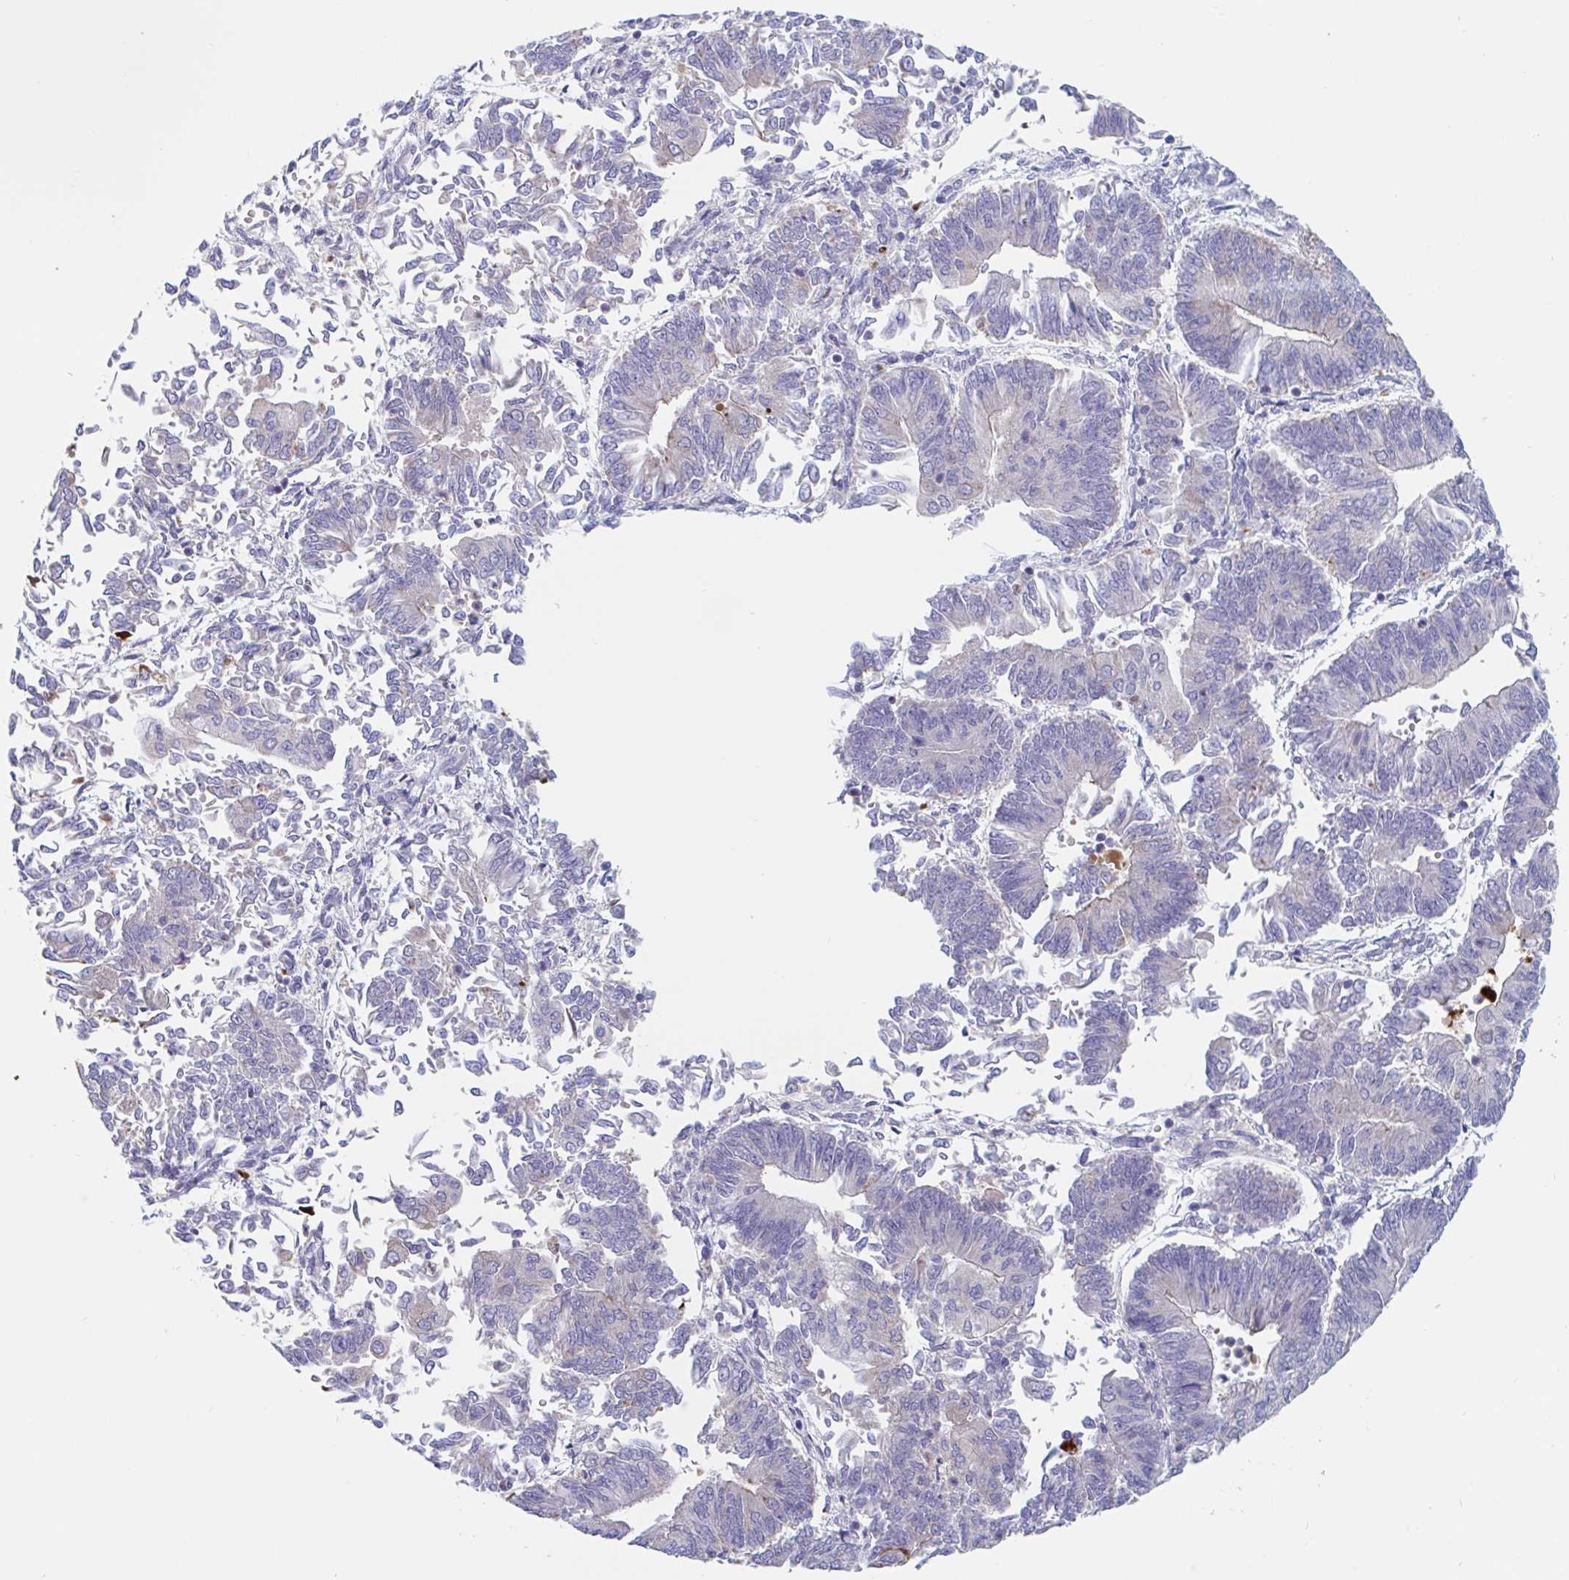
{"staining": {"intensity": "negative", "quantity": "none", "location": "none"}, "tissue": "endometrial cancer", "cell_type": "Tumor cells", "image_type": "cancer", "snomed": [{"axis": "morphology", "description": "Adenocarcinoma, NOS"}, {"axis": "topography", "description": "Endometrium"}], "caption": "Immunohistochemistry of human adenocarcinoma (endometrial) reveals no expression in tumor cells.", "gene": "UNKL", "patient": {"sex": "female", "age": 65}}